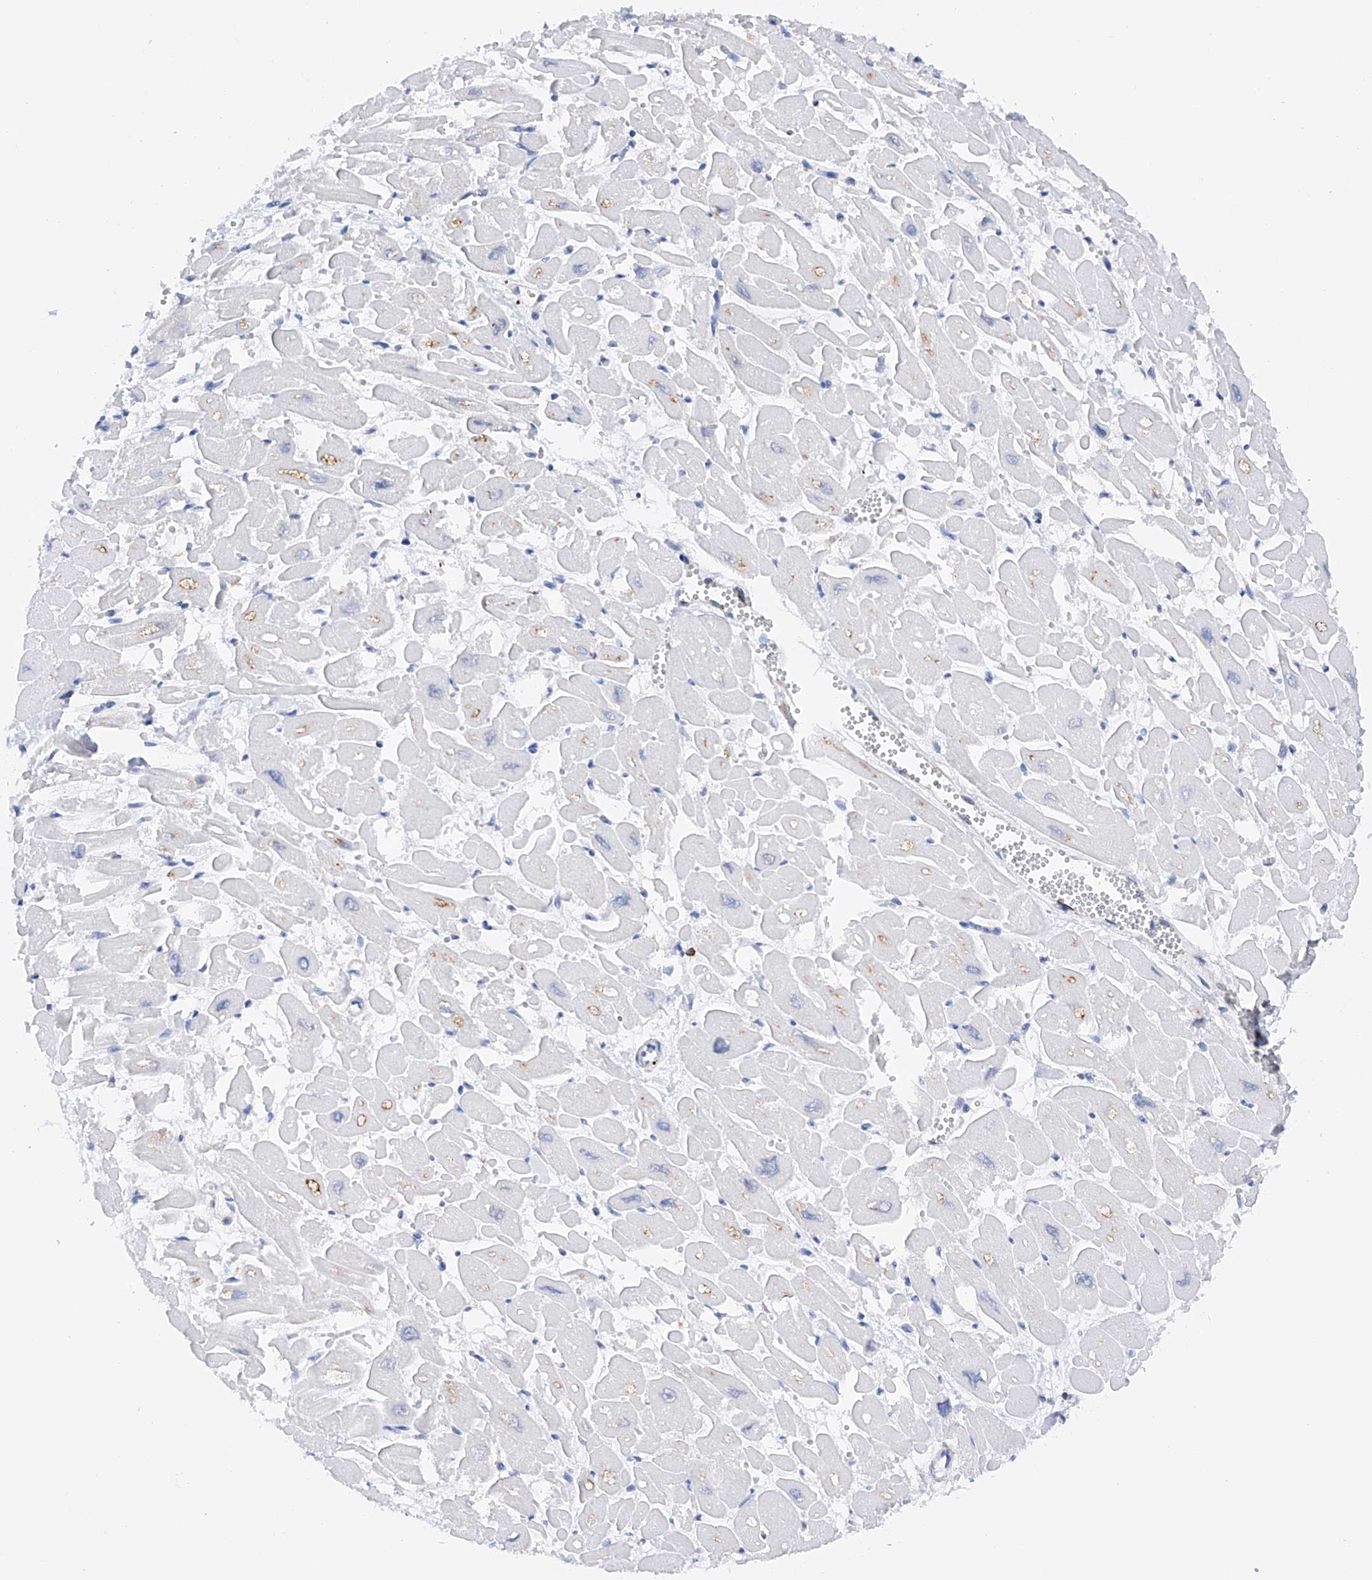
{"staining": {"intensity": "negative", "quantity": "none", "location": "none"}, "tissue": "heart muscle", "cell_type": "Cardiomyocytes", "image_type": "normal", "snomed": [{"axis": "morphology", "description": "Normal tissue, NOS"}, {"axis": "topography", "description": "Heart"}], "caption": "Benign heart muscle was stained to show a protein in brown. There is no significant positivity in cardiomyocytes. (DAB (3,3'-diaminobenzidine) IHC, high magnification).", "gene": "PDIA5", "patient": {"sex": "male", "age": 54}}